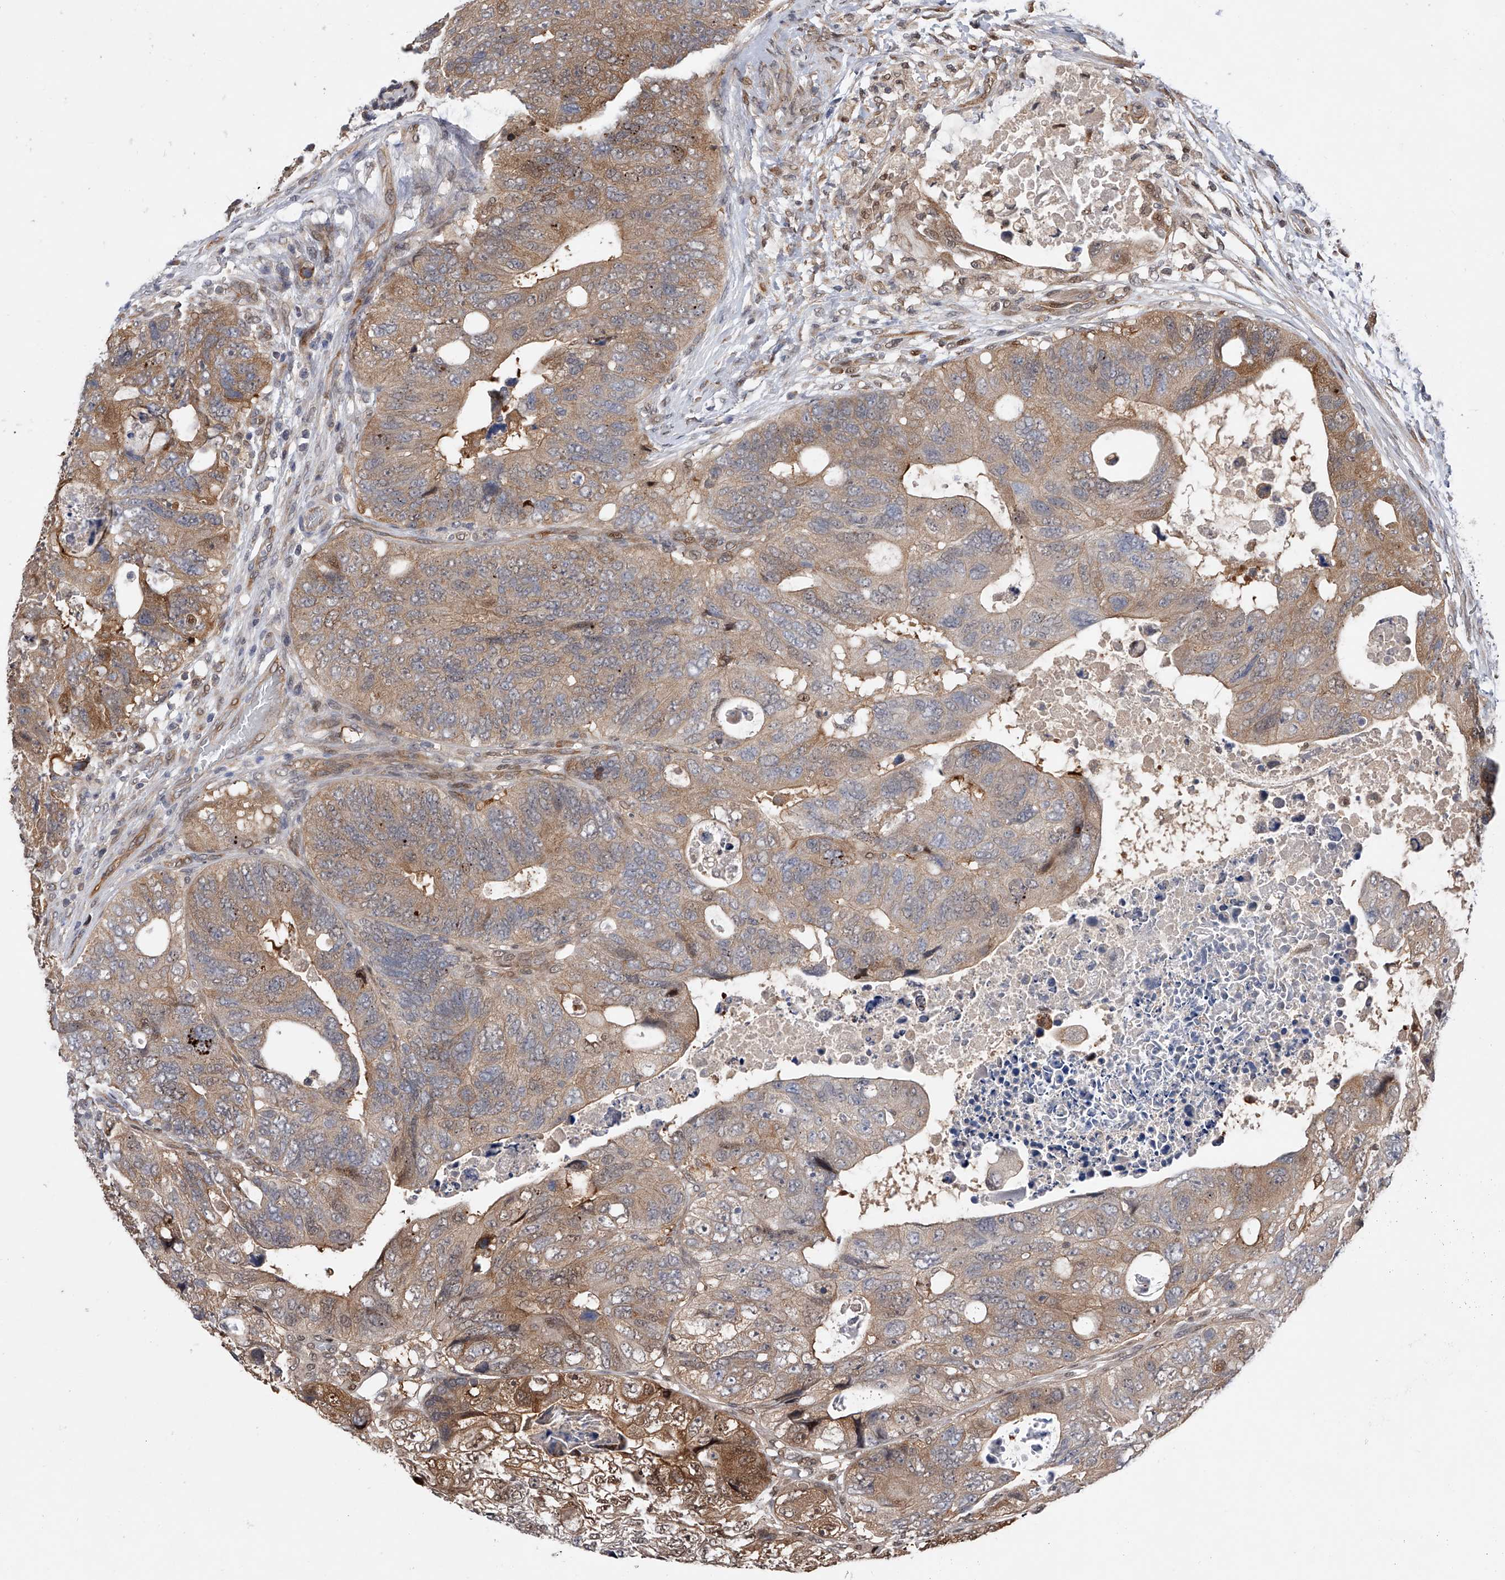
{"staining": {"intensity": "moderate", "quantity": ">75%", "location": "cytoplasmic/membranous,nuclear"}, "tissue": "colorectal cancer", "cell_type": "Tumor cells", "image_type": "cancer", "snomed": [{"axis": "morphology", "description": "Adenocarcinoma, NOS"}, {"axis": "topography", "description": "Rectum"}], "caption": "Protein staining of colorectal adenocarcinoma tissue displays moderate cytoplasmic/membranous and nuclear staining in approximately >75% of tumor cells.", "gene": "RWDD2A", "patient": {"sex": "male", "age": 59}}